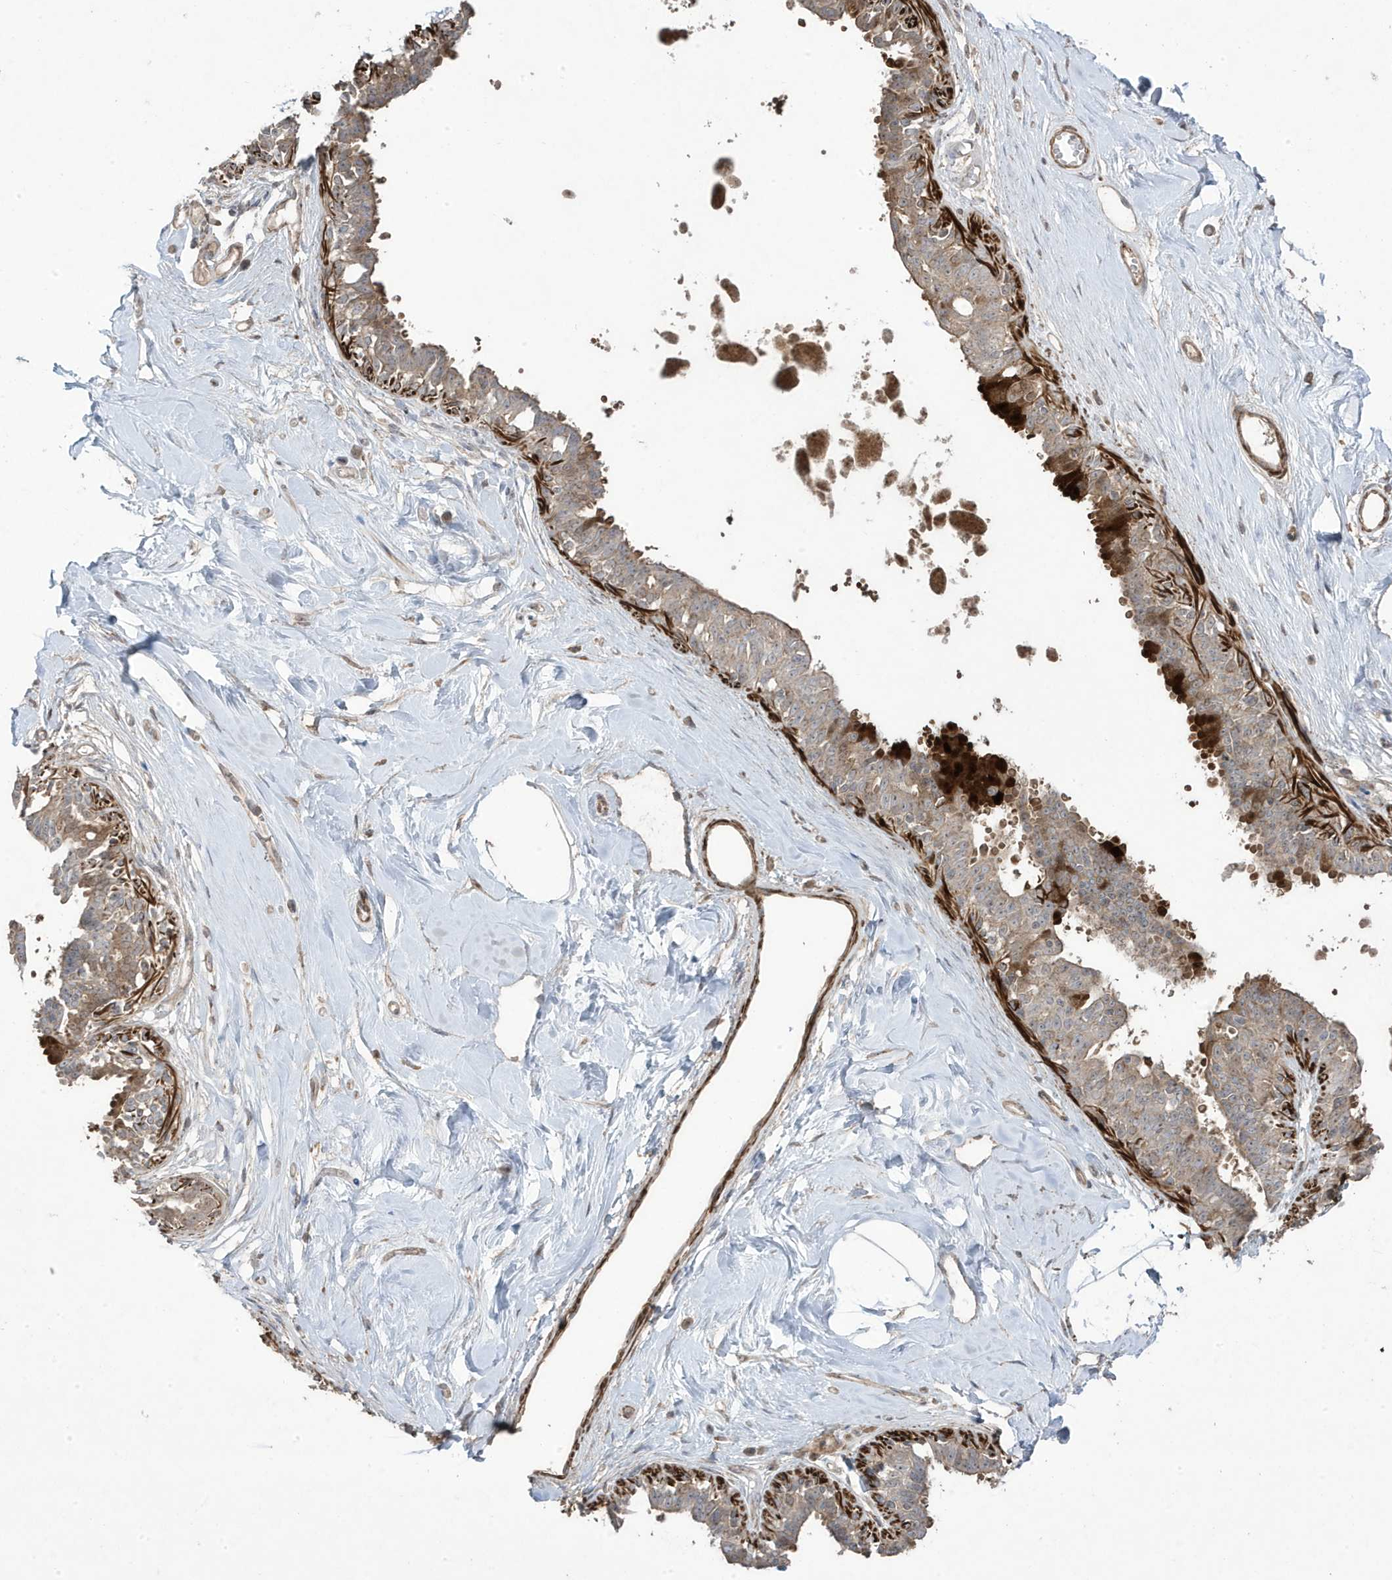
{"staining": {"intensity": "negative", "quantity": "none", "location": "none"}, "tissue": "breast", "cell_type": "Adipocytes", "image_type": "normal", "snomed": [{"axis": "morphology", "description": "Normal tissue, NOS"}, {"axis": "topography", "description": "Breast"}], "caption": "Photomicrograph shows no significant protein expression in adipocytes of normal breast. (Stains: DAB immunohistochemistry (IHC) with hematoxylin counter stain, Microscopy: brightfield microscopy at high magnification).", "gene": "CETN3", "patient": {"sex": "female", "age": 45}}